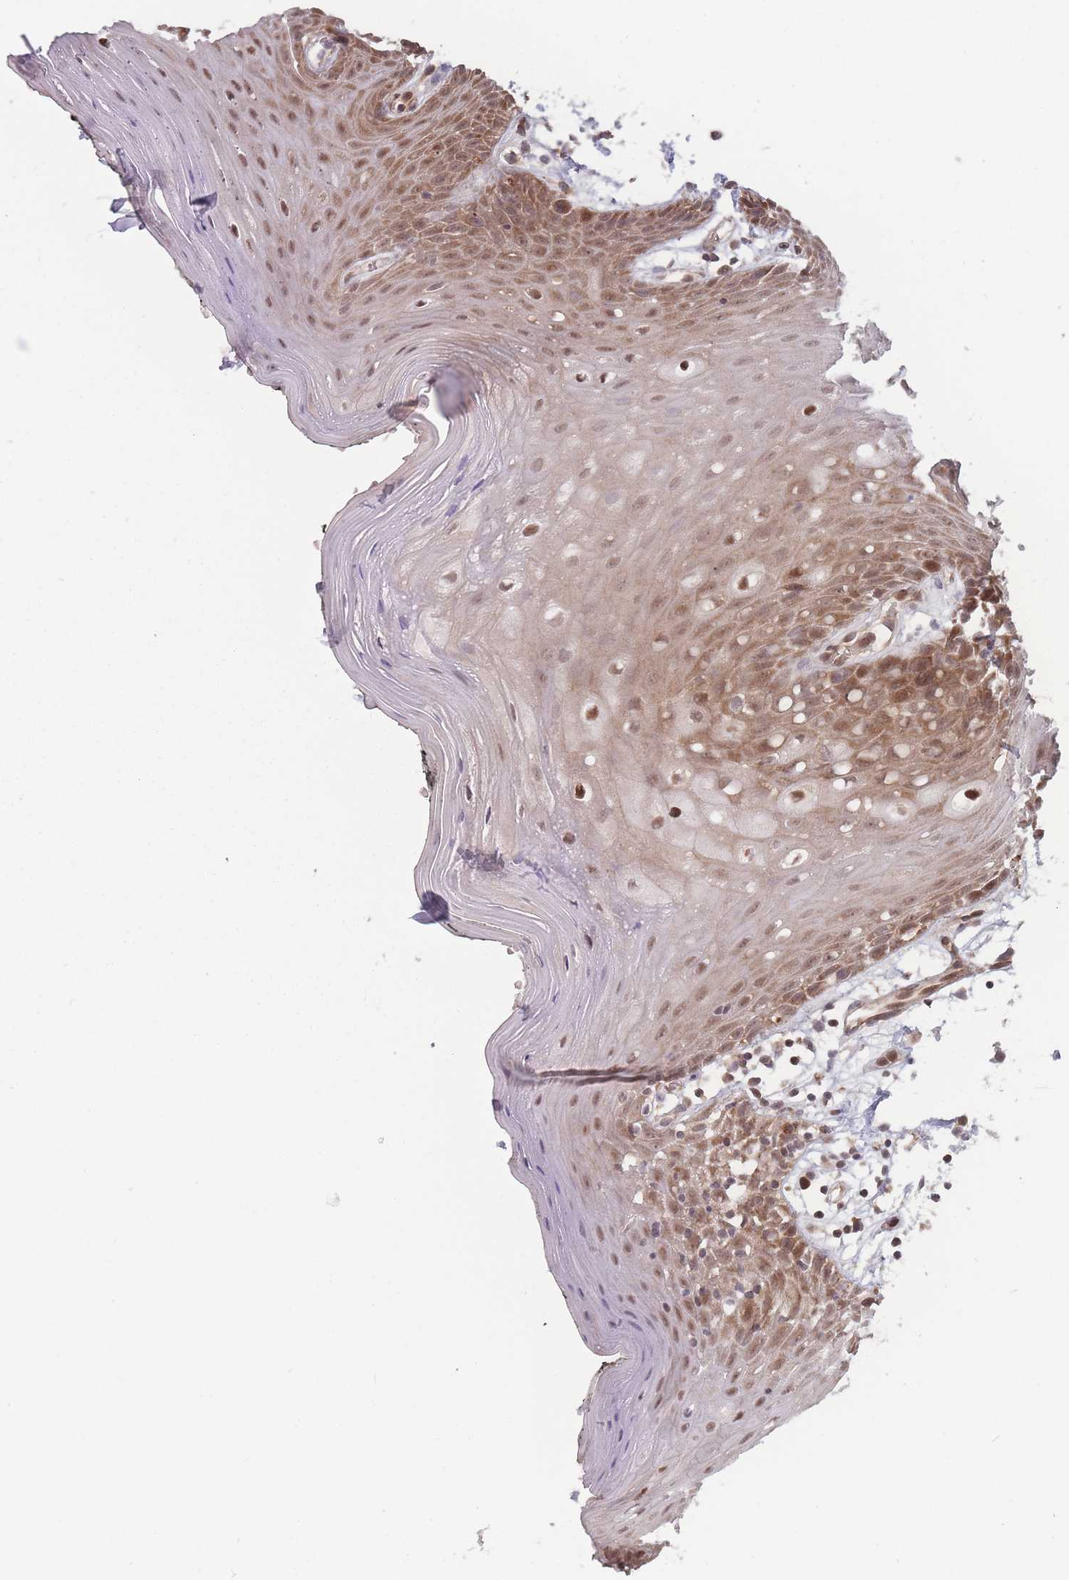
{"staining": {"intensity": "moderate", "quantity": ">75%", "location": "cytoplasmic/membranous,nuclear"}, "tissue": "oral mucosa", "cell_type": "Squamous epithelial cells", "image_type": "normal", "snomed": [{"axis": "morphology", "description": "Normal tissue, NOS"}, {"axis": "topography", "description": "Oral tissue"}, {"axis": "topography", "description": "Tounge, NOS"}], "caption": "Human oral mucosa stained with a protein marker displays moderate staining in squamous epithelial cells.", "gene": "RPS18", "patient": {"sex": "female", "age": 59}}